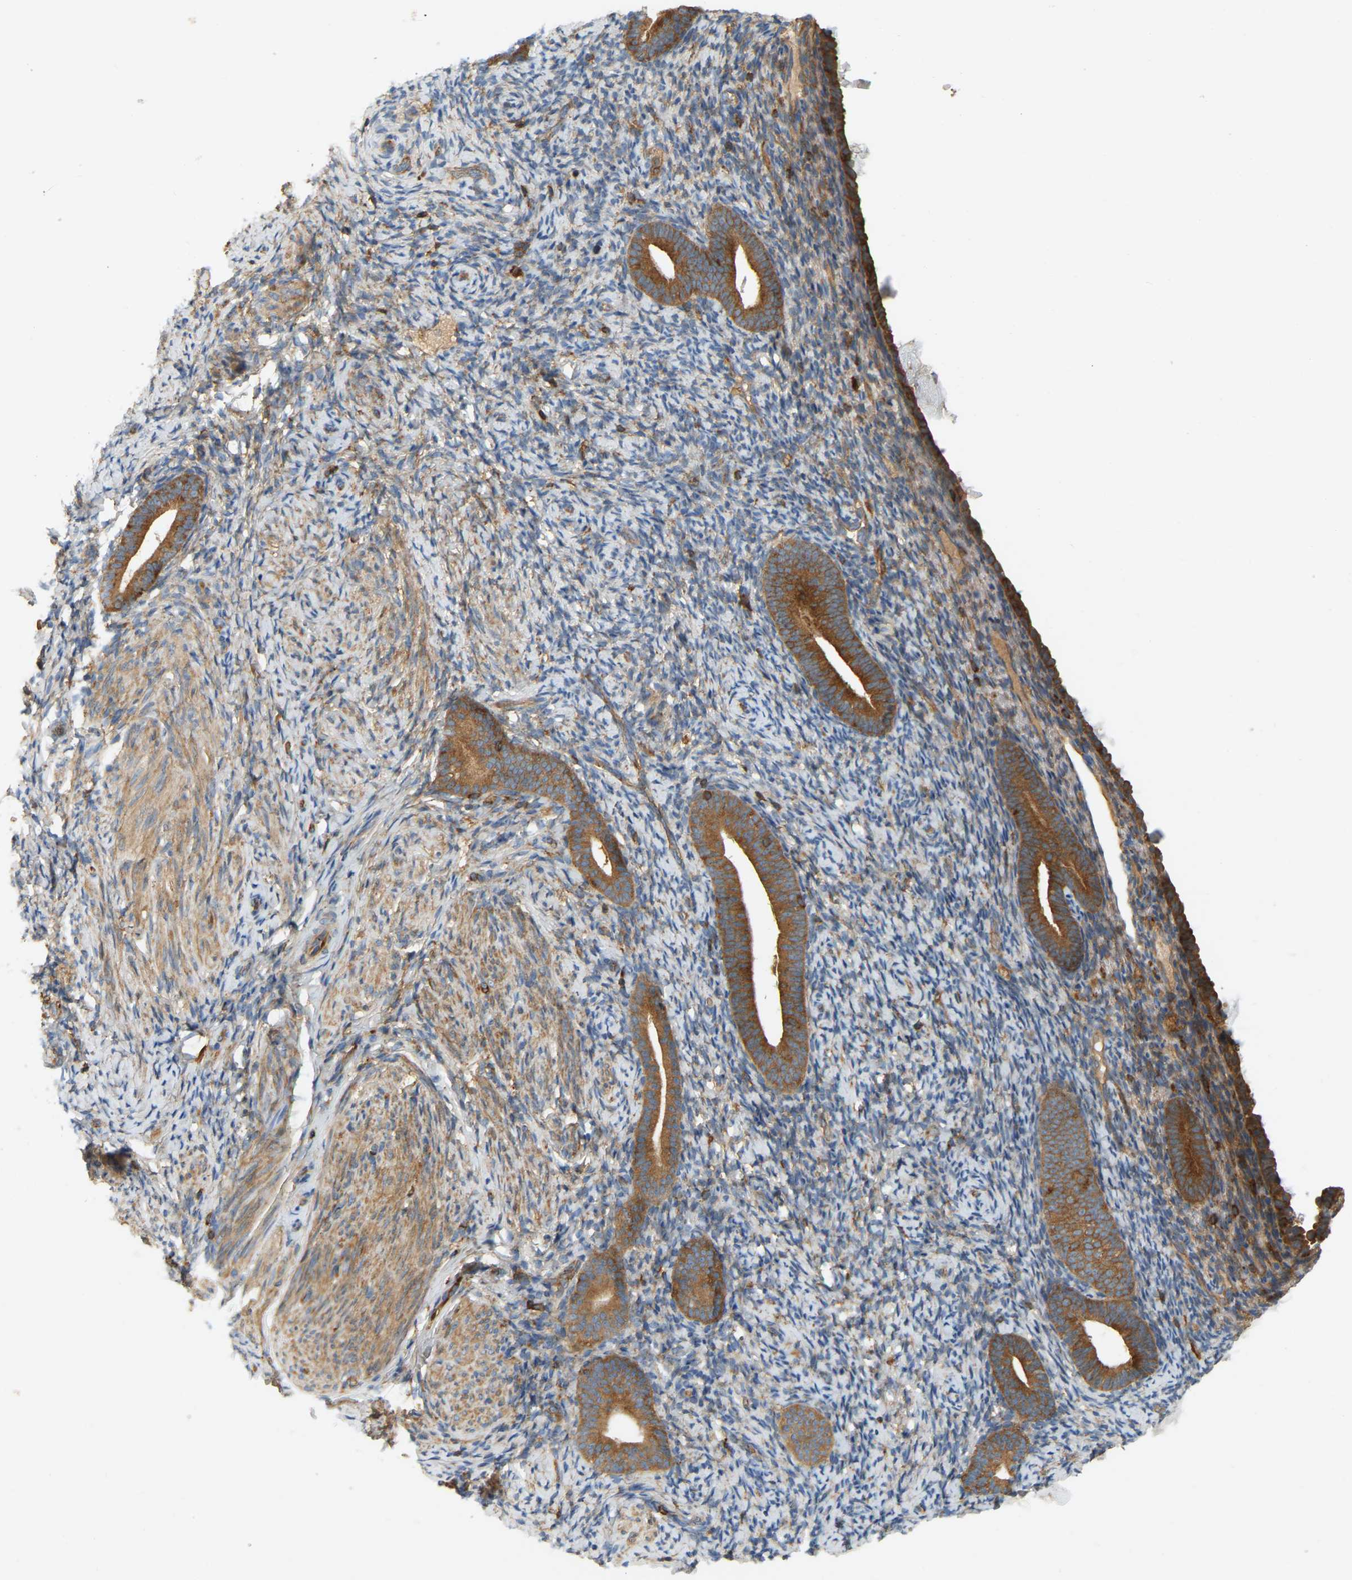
{"staining": {"intensity": "moderate", "quantity": "25%-75%", "location": "cytoplasmic/membranous"}, "tissue": "endometrium", "cell_type": "Cells in endometrial stroma", "image_type": "normal", "snomed": [{"axis": "morphology", "description": "Normal tissue, NOS"}, {"axis": "topography", "description": "Endometrium"}], "caption": "Cells in endometrial stroma reveal medium levels of moderate cytoplasmic/membranous staining in about 25%-75% of cells in unremarkable human endometrium.", "gene": "AKAP13", "patient": {"sex": "female", "age": 51}}